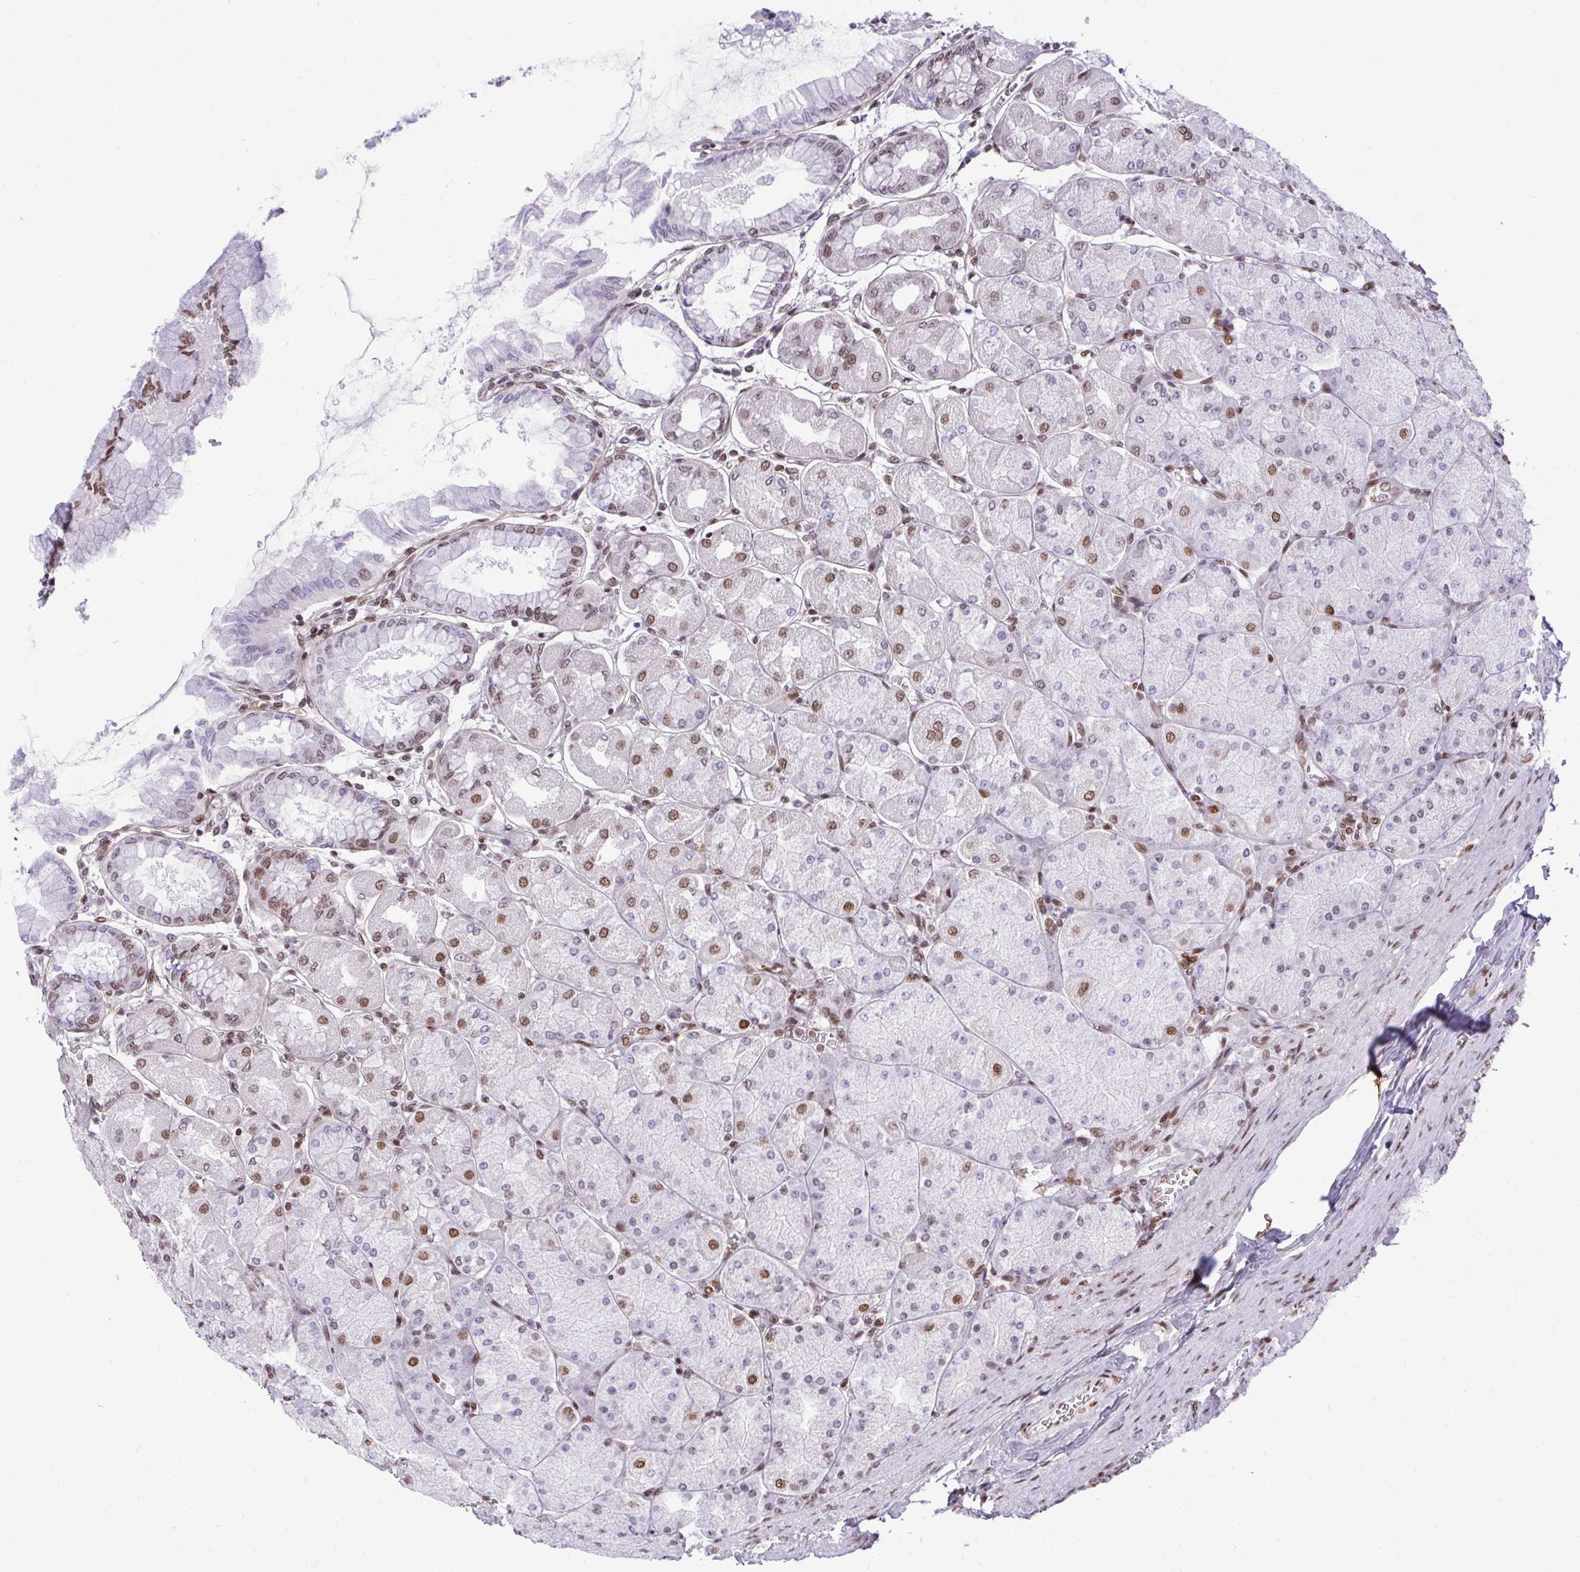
{"staining": {"intensity": "moderate", "quantity": "25%-75%", "location": "nuclear"}, "tissue": "stomach", "cell_type": "Glandular cells", "image_type": "normal", "snomed": [{"axis": "morphology", "description": "Normal tissue, NOS"}, {"axis": "topography", "description": "Stomach, upper"}], "caption": "Moderate nuclear staining for a protein is identified in about 25%-75% of glandular cells of normal stomach using immunohistochemistry.", "gene": "CDYL", "patient": {"sex": "female", "age": 56}}